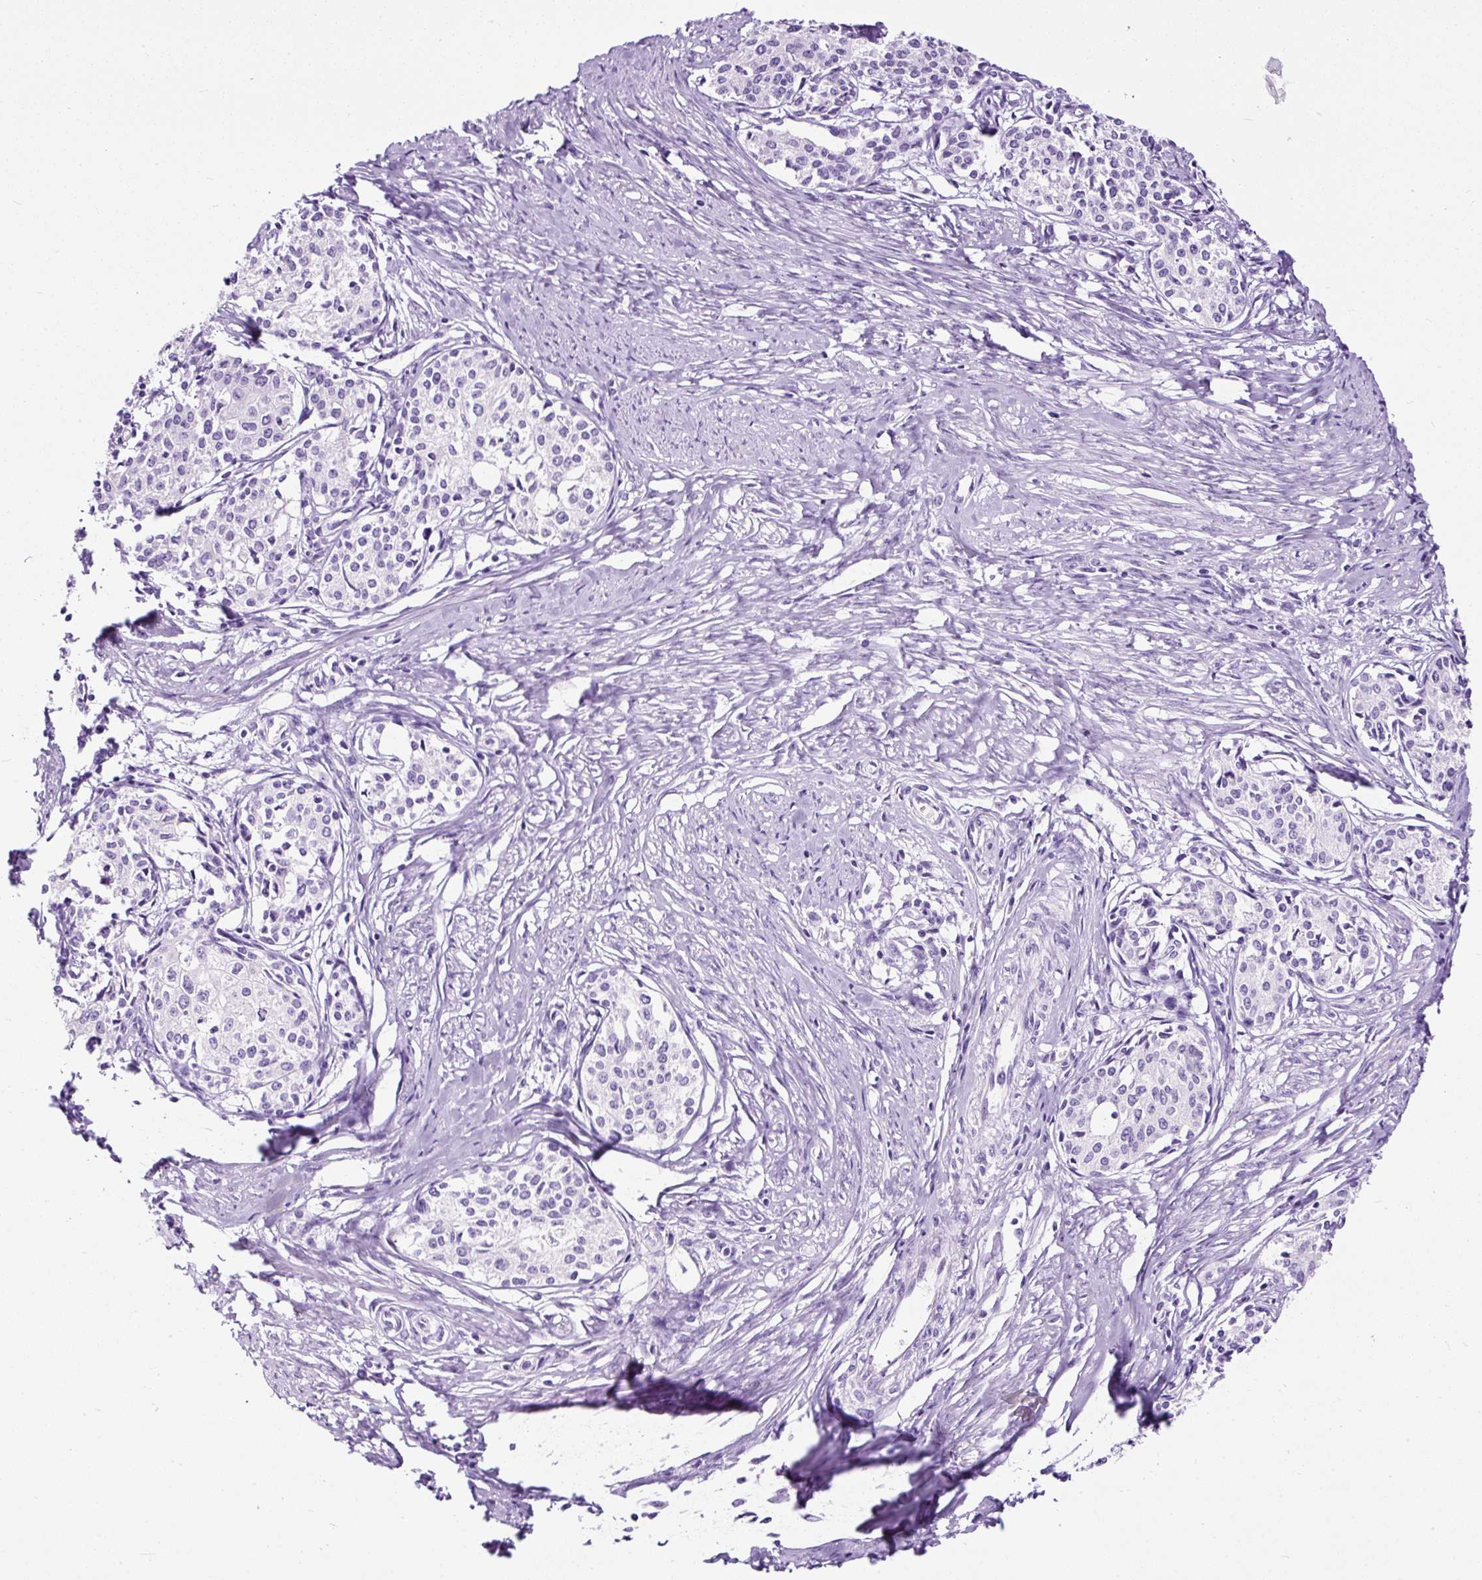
{"staining": {"intensity": "negative", "quantity": "none", "location": "none"}, "tissue": "cervical cancer", "cell_type": "Tumor cells", "image_type": "cancer", "snomed": [{"axis": "morphology", "description": "Squamous cell carcinoma, NOS"}, {"axis": "morphology", "description": "Adenocarcinoma, NOS"}, {"axis": "topography", "description": "Cervix"}], "caption": "This is an immunohistochemistry (IHC) photomicrograph of cervical adenocarcinoma. There is no expression in tumor cells.", "gene": "NTS", "patient": {"sex": "female", "age": 52}}